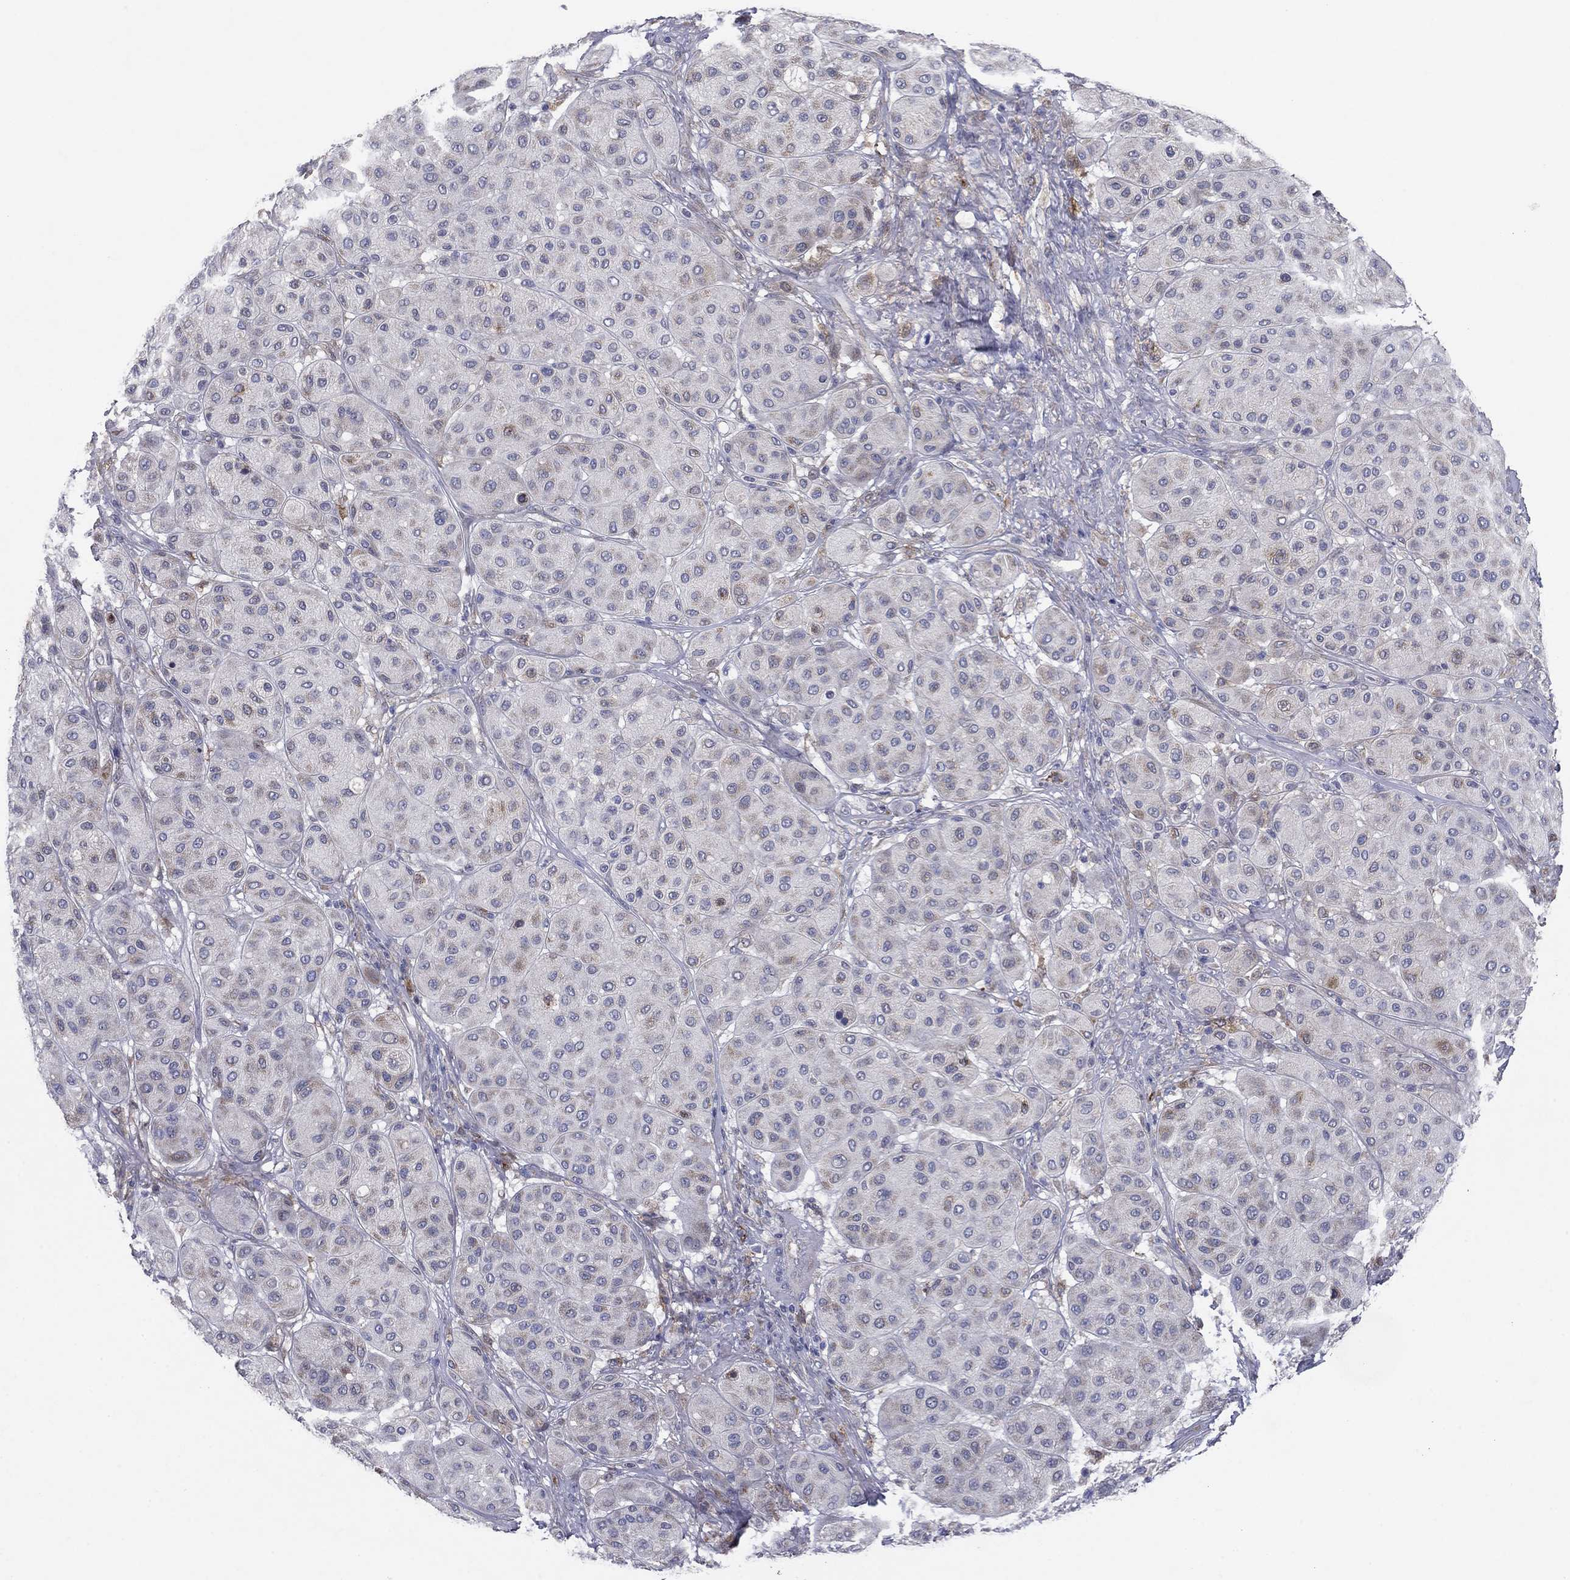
{"staining": {"intensity": "negative", "quantity": "none", "location": "none"}, "tissue": "melanoma", "cell_type": "Tumor cells", "image_type": "cancer", "snomed": [{"axis": "morphology", "description": "Malignant melanoma, Metastatic site"}, {"axis": "topography", "description": "Smooth muscle"}], "caption": "An immunohistochemistry (IHC) image of malignant melanoma (metastatic site) is shown. There is no staining in tumor cells of malignant melanoma (metastatic site).", "gene": "PTGDS", "patient": {"sex": "male", "age": 41}}